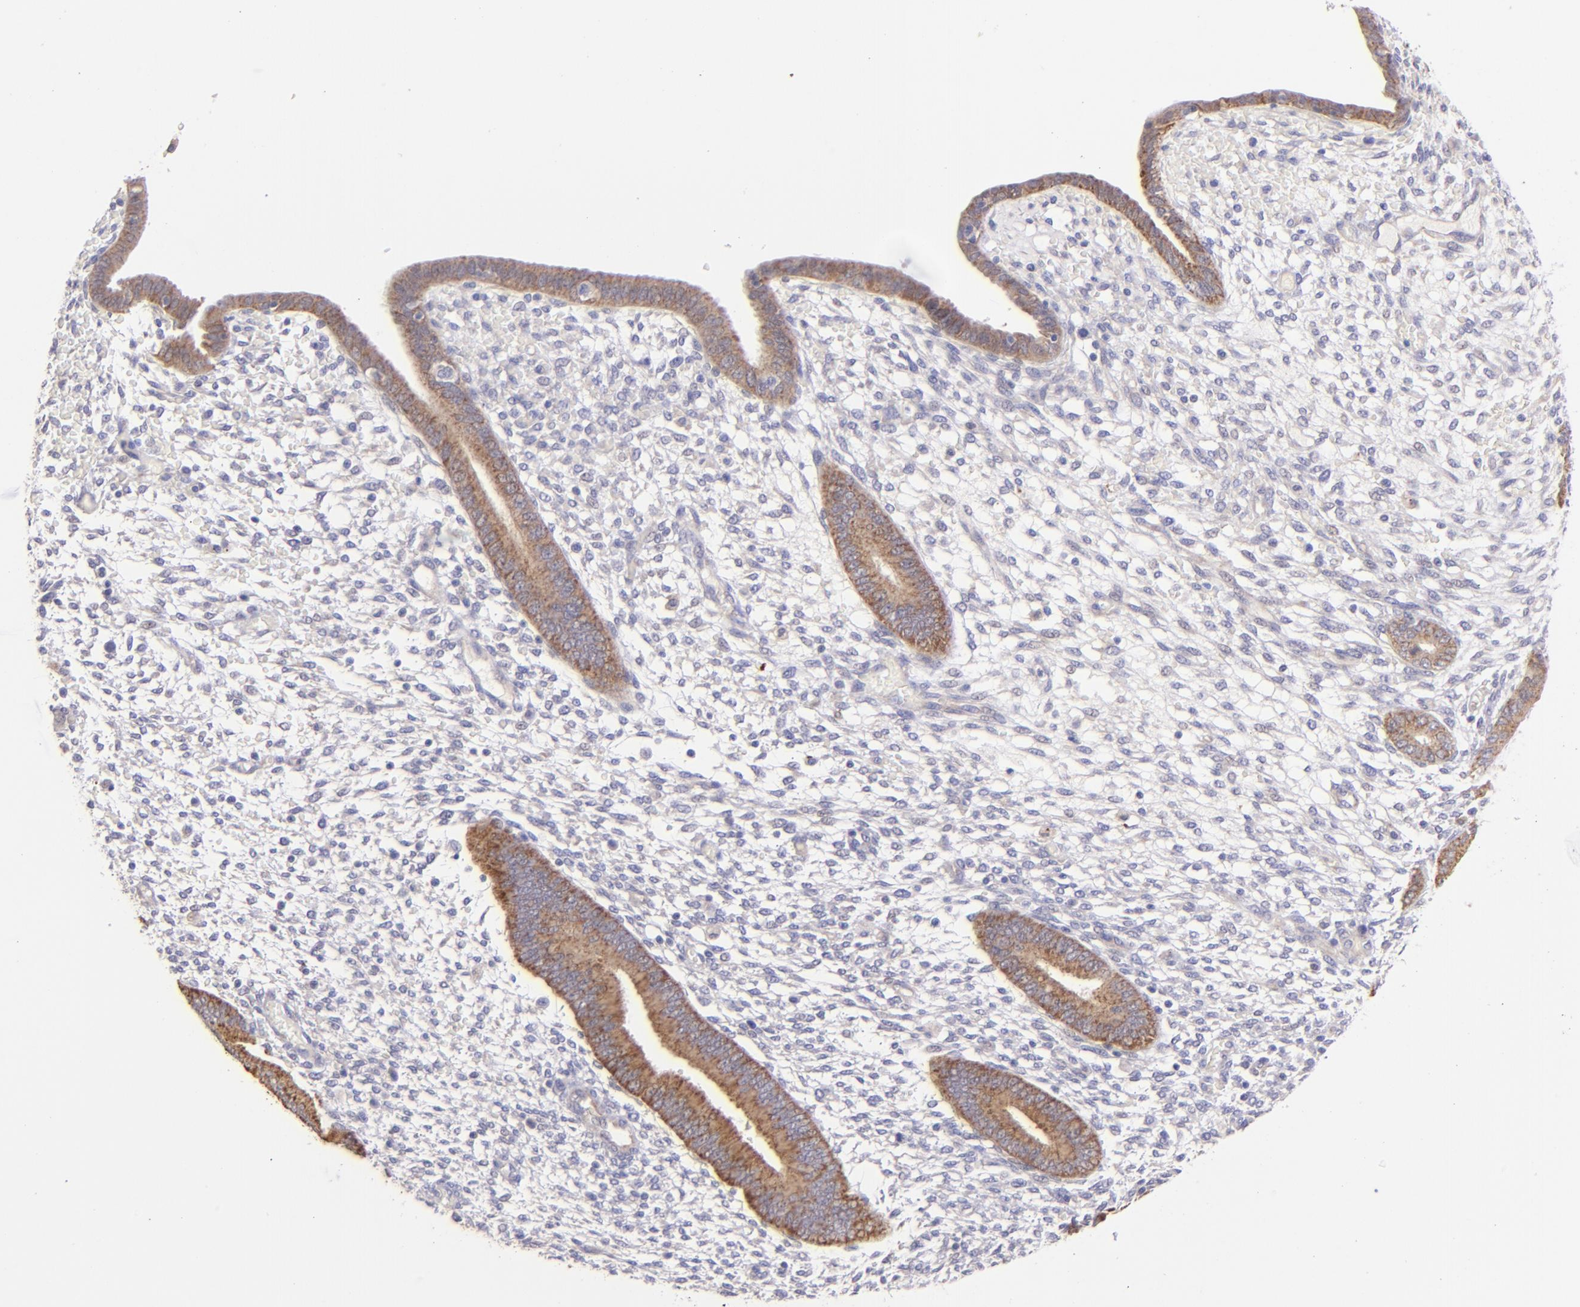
{"staining": {"intensity": "weak", "quantity": "25%-75%", "location": "cytoplasmic/membranous"}, "tissue": "endometrium", "cell_type": "Cells in endometrial stroma", "image_type": "normal", "snomed": [{"axis": "morphology", "description": "Normal tissue, NOS"}, {"axis": "topography", "description": "Endometrium"}], "caption": "Immunohistochemistry photomicrograph of normal endometrium: endometrium stained using immunohistochemistry exhibits low levels of weak protein expression localized specifically in the cytoplasmic/membranous of cells in endometrial stroma, appearing as a cytoplasmic/membranous brown color.", "gene": "SH2D4A", "patient": {"sex": "female", "age": 42}}